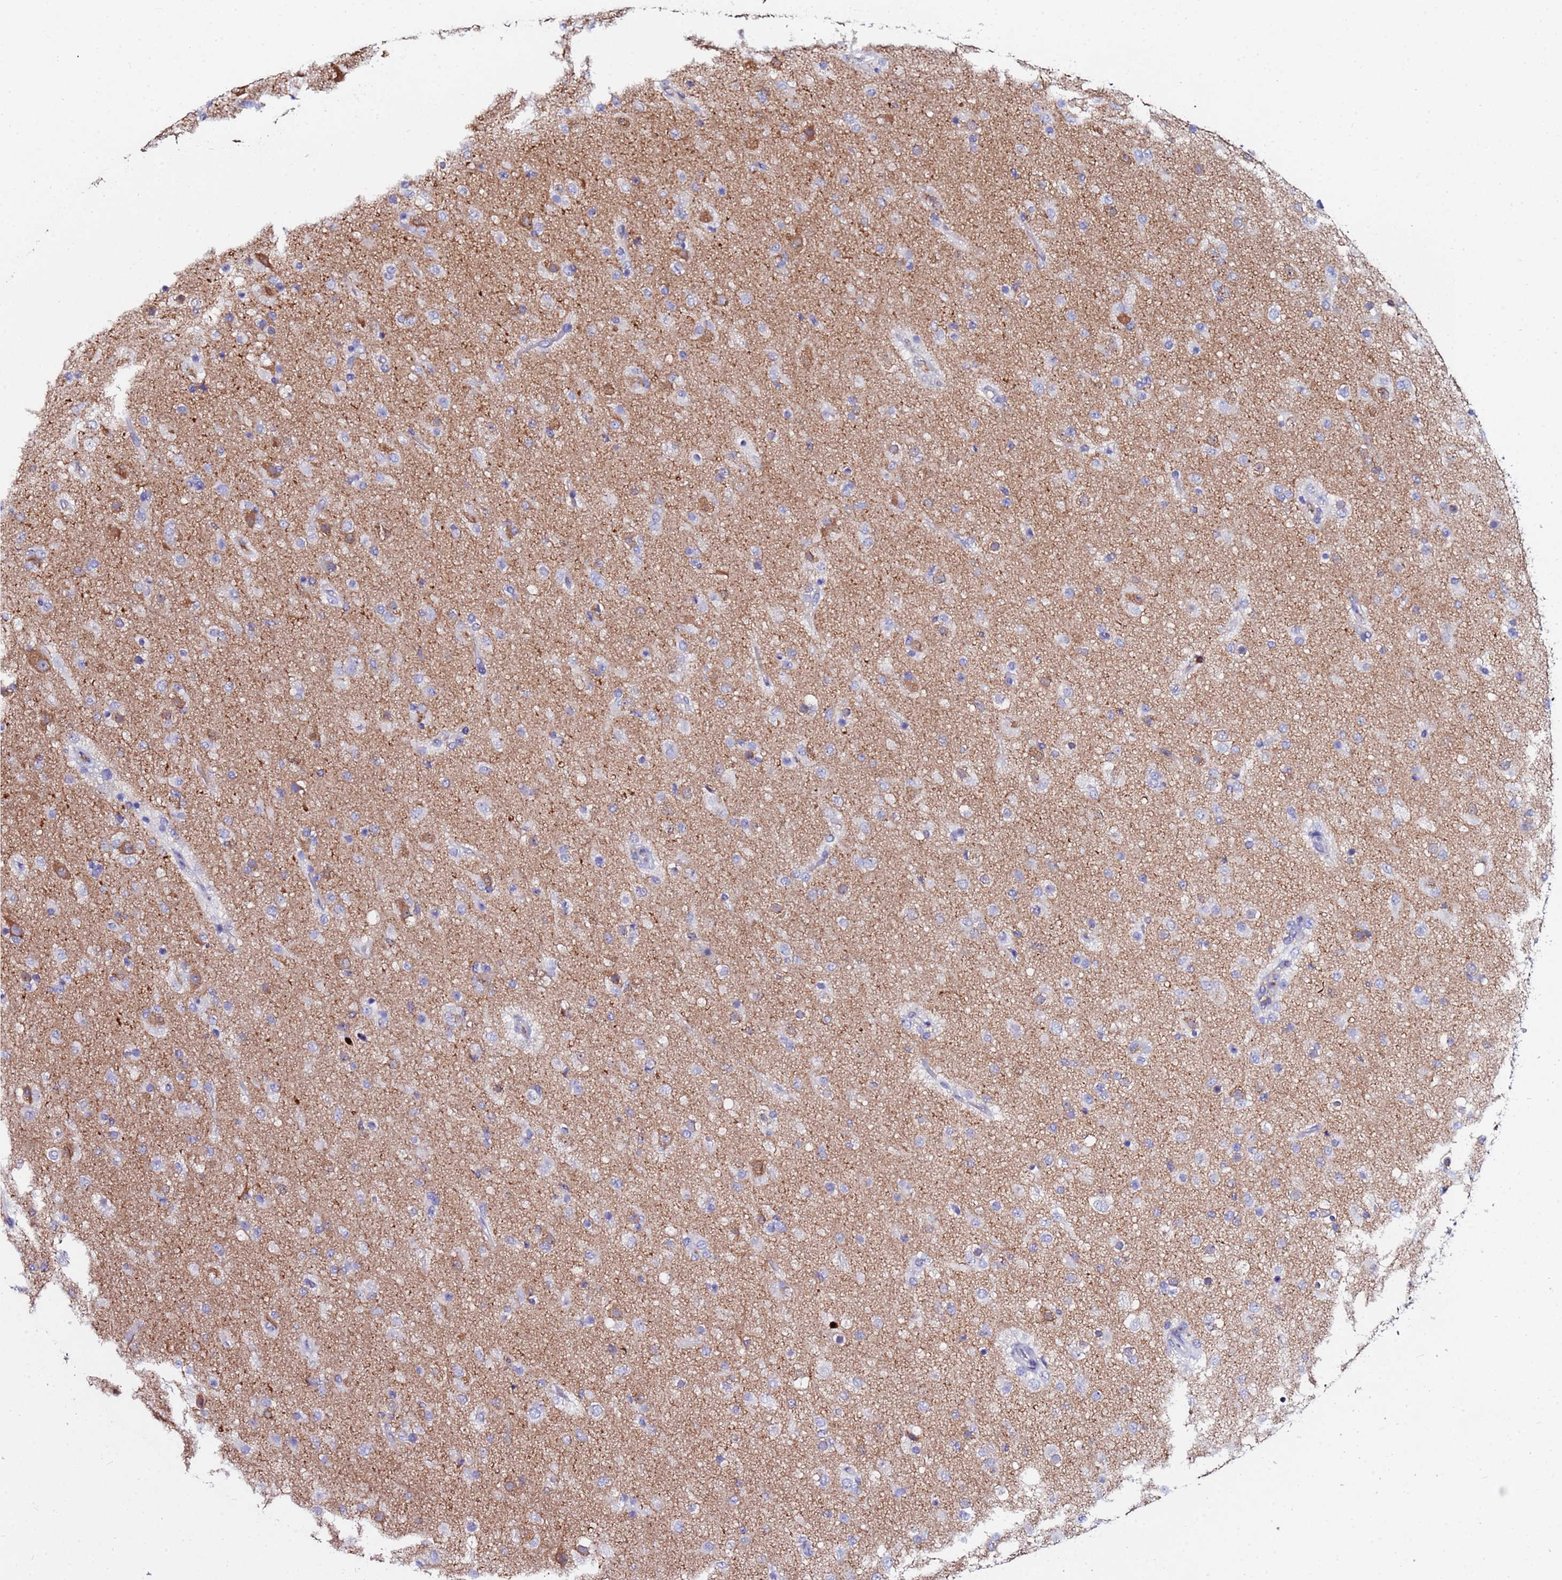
{"staining": {"intensity": "negative", "quantity": "none", "location": "none"}, "tissue": "glioma", "cell_type": "Tumor cells", "image_type": "cancer", "snomed": [{"axis": "morphology", "description": "Glioma, malignant, Low grade"}, {"axis": "topography", "description": "Brain"}], "caption": "An IHC photomicrograph of malignant glioma (low-grade) is shown. There is no staining in tumor cells of malignant glioma (low-grade).", "gene": "TUBAL3", "patient": {"sex": "male", "age": 65}}